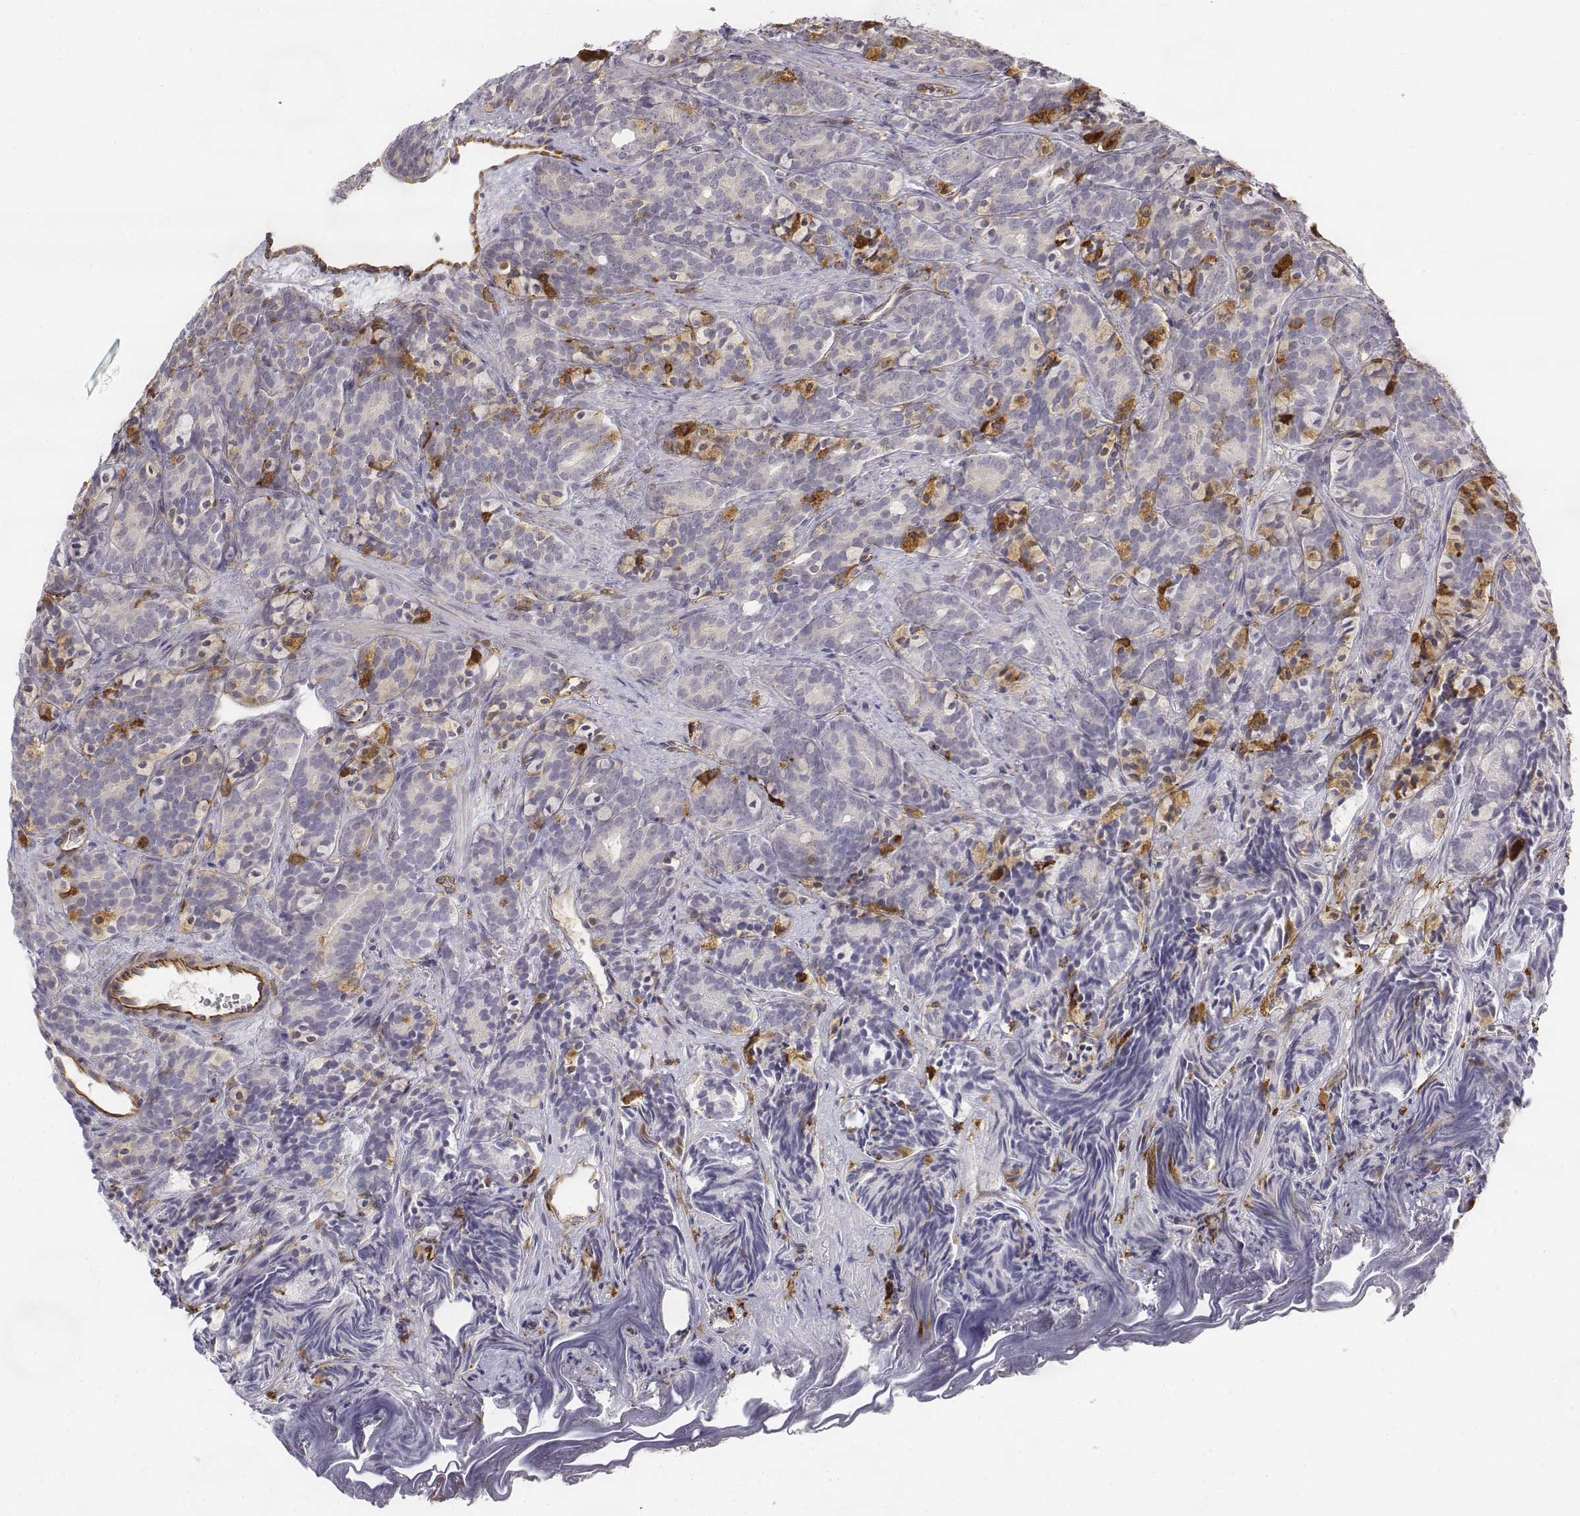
{"staining": {"intensity": "negative", "quantity": "none", "location": "none"}, "tissue": "prostate cancer", "cell_type": "Tumor cells", "image_type": "cancer", "snomed": [{"axis": "morphology", "description": "Adenocarcinoma, High grade"}, {"axis": "topography", "description": "Prostate"}], "caption": "High magnification brightfield microscopy of prostate high-grade adenocarcinoma stained with DAB (brown) and counterstained with hematoxylin (blue): tumor cells show no significant staining. The staining was performed using DAB to visualize the protein expression in brown, while the nuclei were stained in blue with hematoxylin (Magnification: 20x).", "gene": "CD14", "patient": {"sex": "male", "age": 84}}